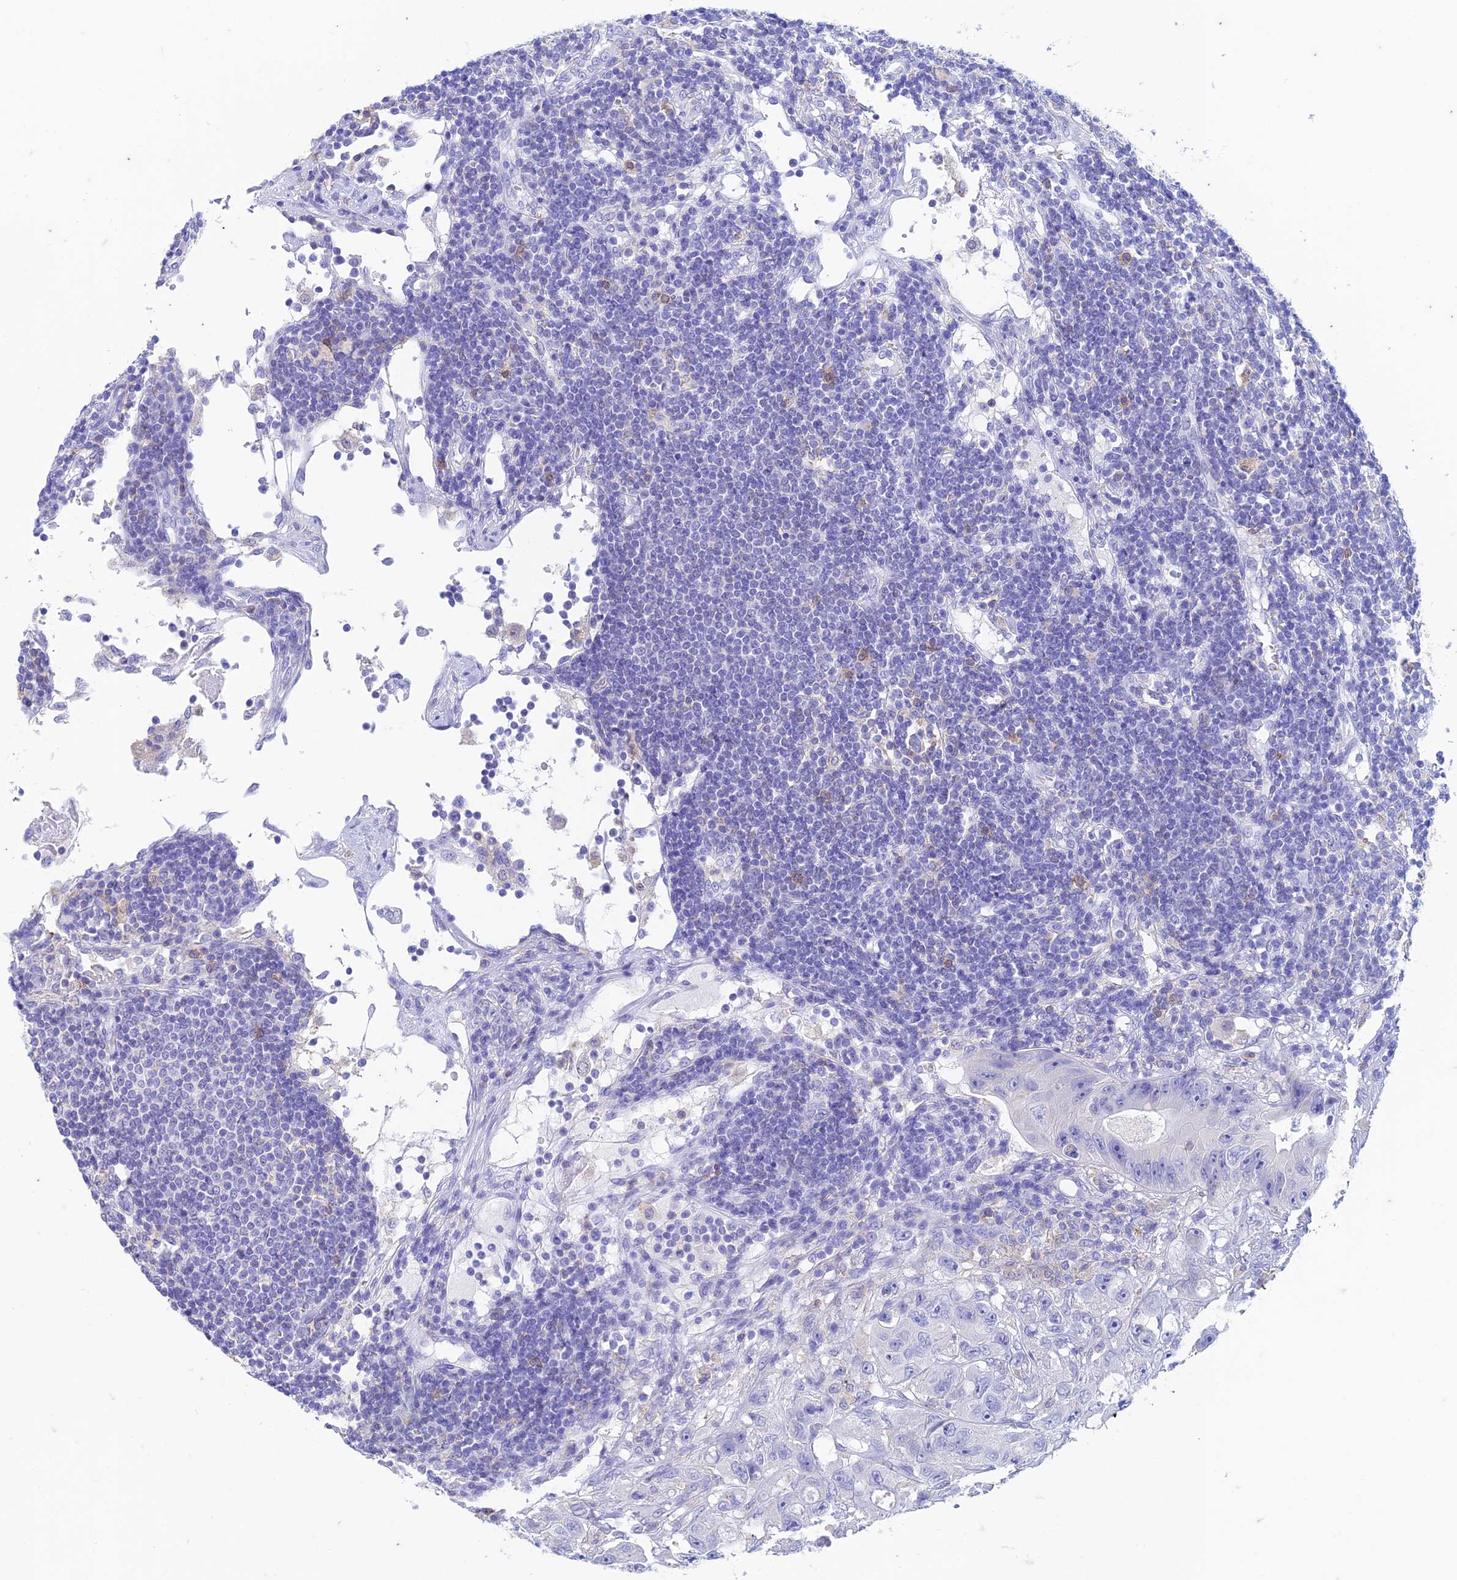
{"staining": {"intensity": "negative", "quantity": "none", "location": "none"}, "tissue": "colorectal cancer", "cell_type": "Tumor cells", "image_type": "cancer", "snomed": [{"axis": "morphology", "description": "Adenocarcinoma, NOS"}, {"axis": "topography", "description": "Colon"}], "caption": "An immunohistochemistry micrograph of adenocarcinoma (colorectal) is shown. There is no staining in tumor cells of adenocarcinoma (colorectal).", "gene": "FGF7", "patient": {"sex": "female", "age": 46}}